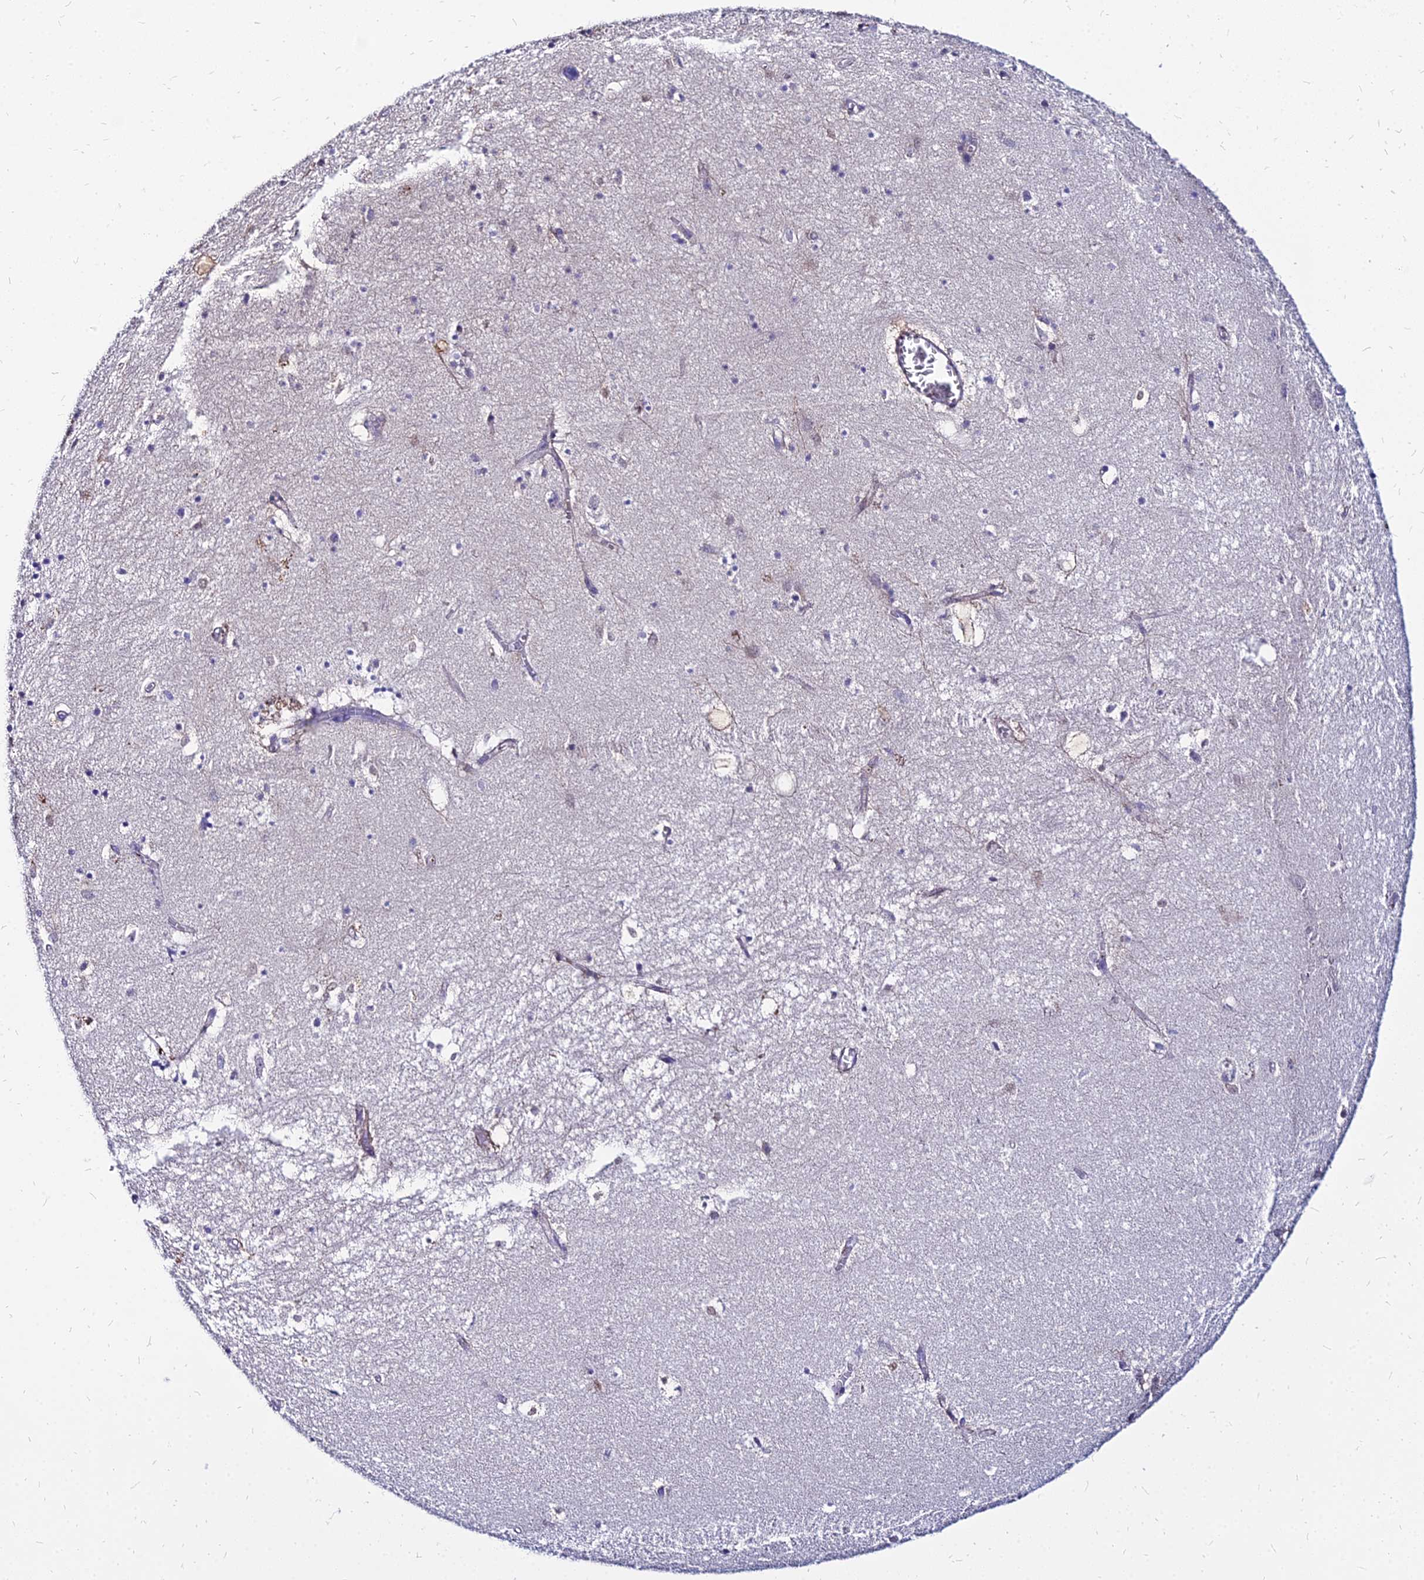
{"staining": {"intensity": "negative", "quantity": "none", "location": "none"}, "tissue": "hippocampus", "cell_type": "Glial cells", "image_type": "normal", "snomed": [{"axis": "morphology", "description": "Normal tissue, NOS"}, {"axis": "topography", "description": "Hippocampus"}], "caption": "Glial cells are negative for protein expression in benign human hippocampus. (Brightfield microscopy of DAB (3,3'-diaminobenzidine) immunohistochemistry (IHC) at high magnification).", "gene": "ACSM6", "patient": {"sex": "female", "age": 64}}